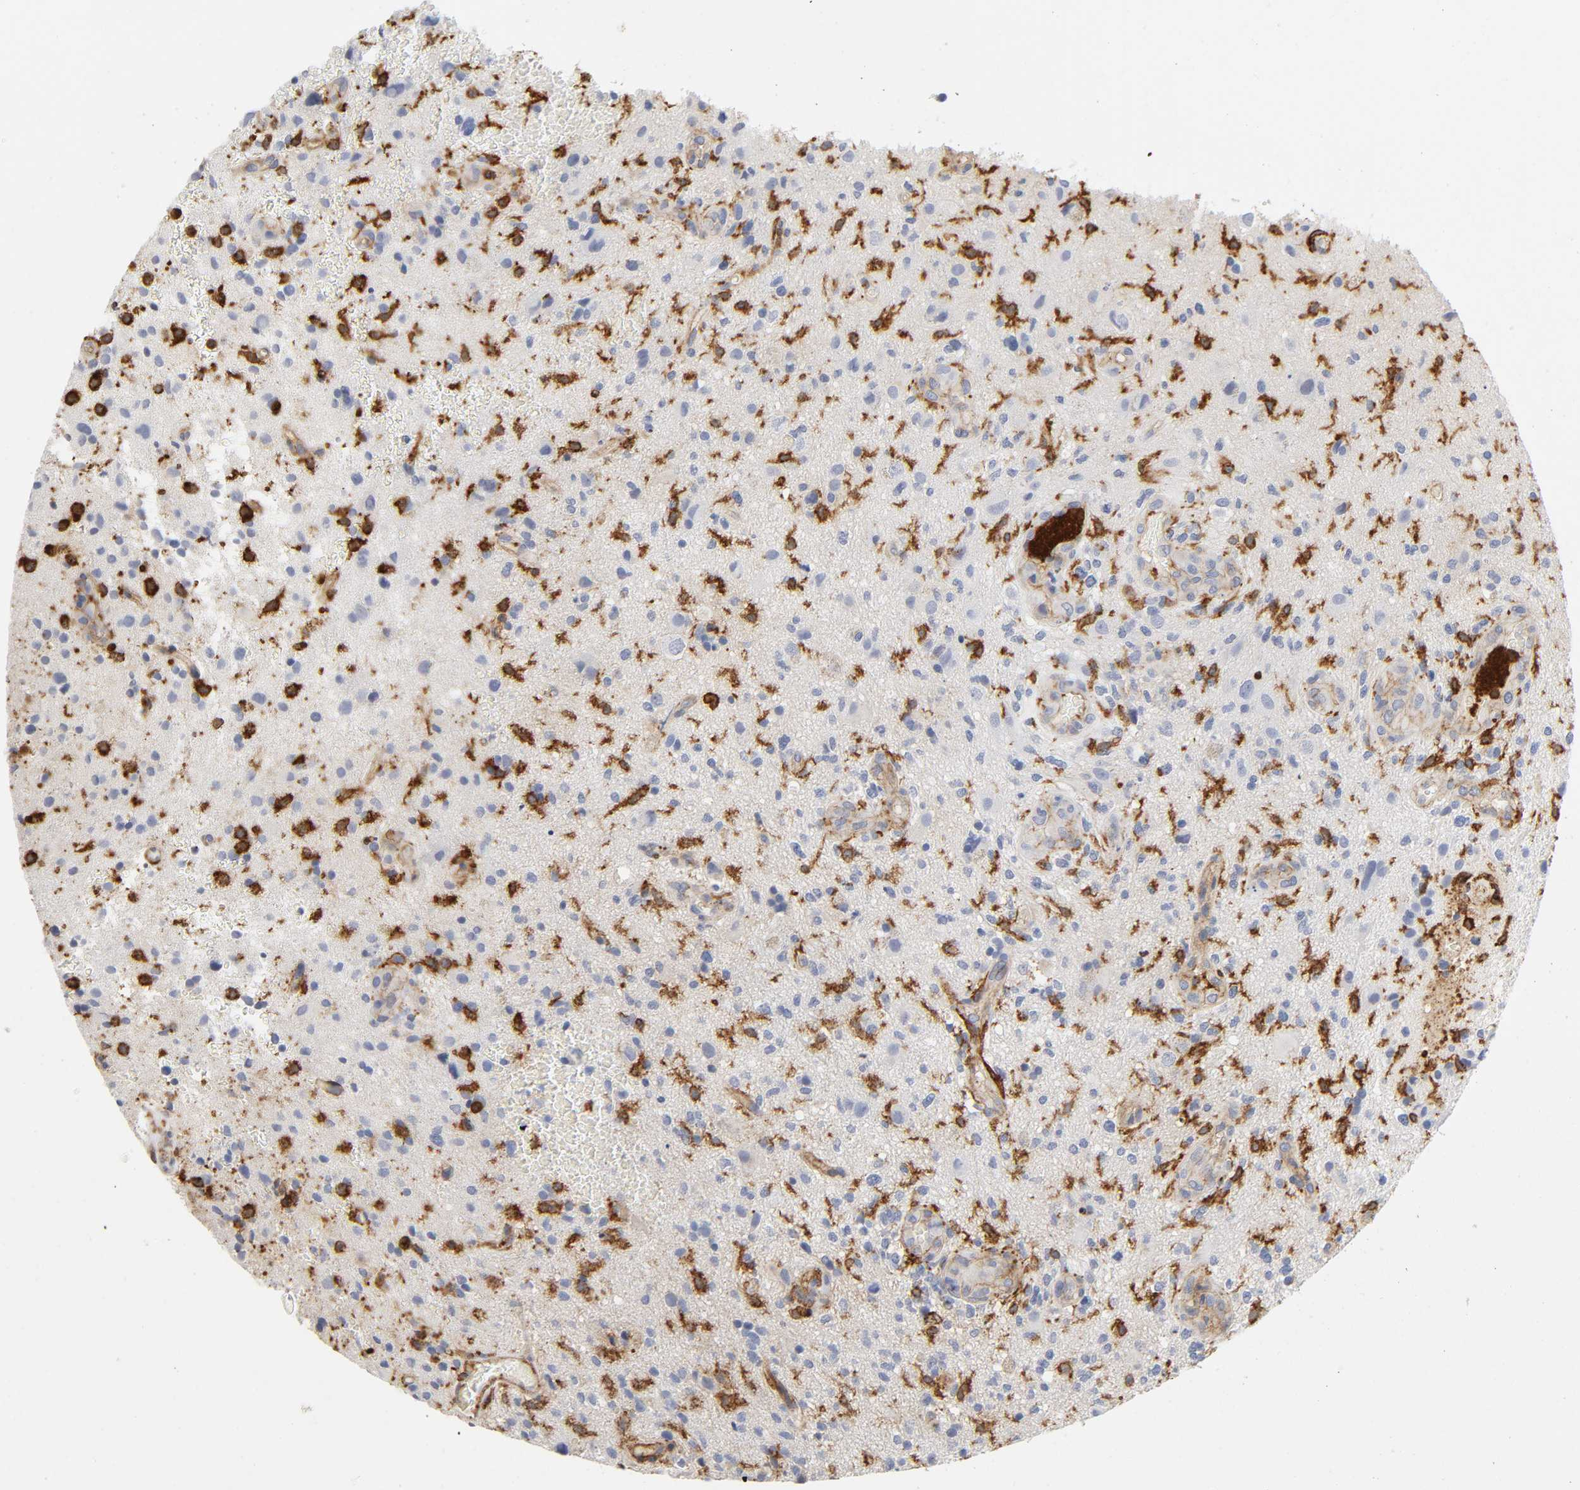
{"staining": {"intensity": "strong", "quantity": "25%-75%", "location": "cytoplasmic/membranous"}, "tissue": "glioma", "cell_type": "Tumor cells", "image_type": "cancer", "snomed": [{"axis": "morphology", "description": "Normal tissue, NOS"}, {"axis": "morphology", "description": "Glioma, malignant, High grade"}, {"axis": "topography", "description": "Cerebral cortex"}], "caption": "This is a photomicrograph of immunohistochemistry staining of high-grade glioma (malignant), which shows strong staining in the cytoplasmic/membranous of tumor cells.", "gene": "LYN", "patient": {"sex": "male", "age": 75}}